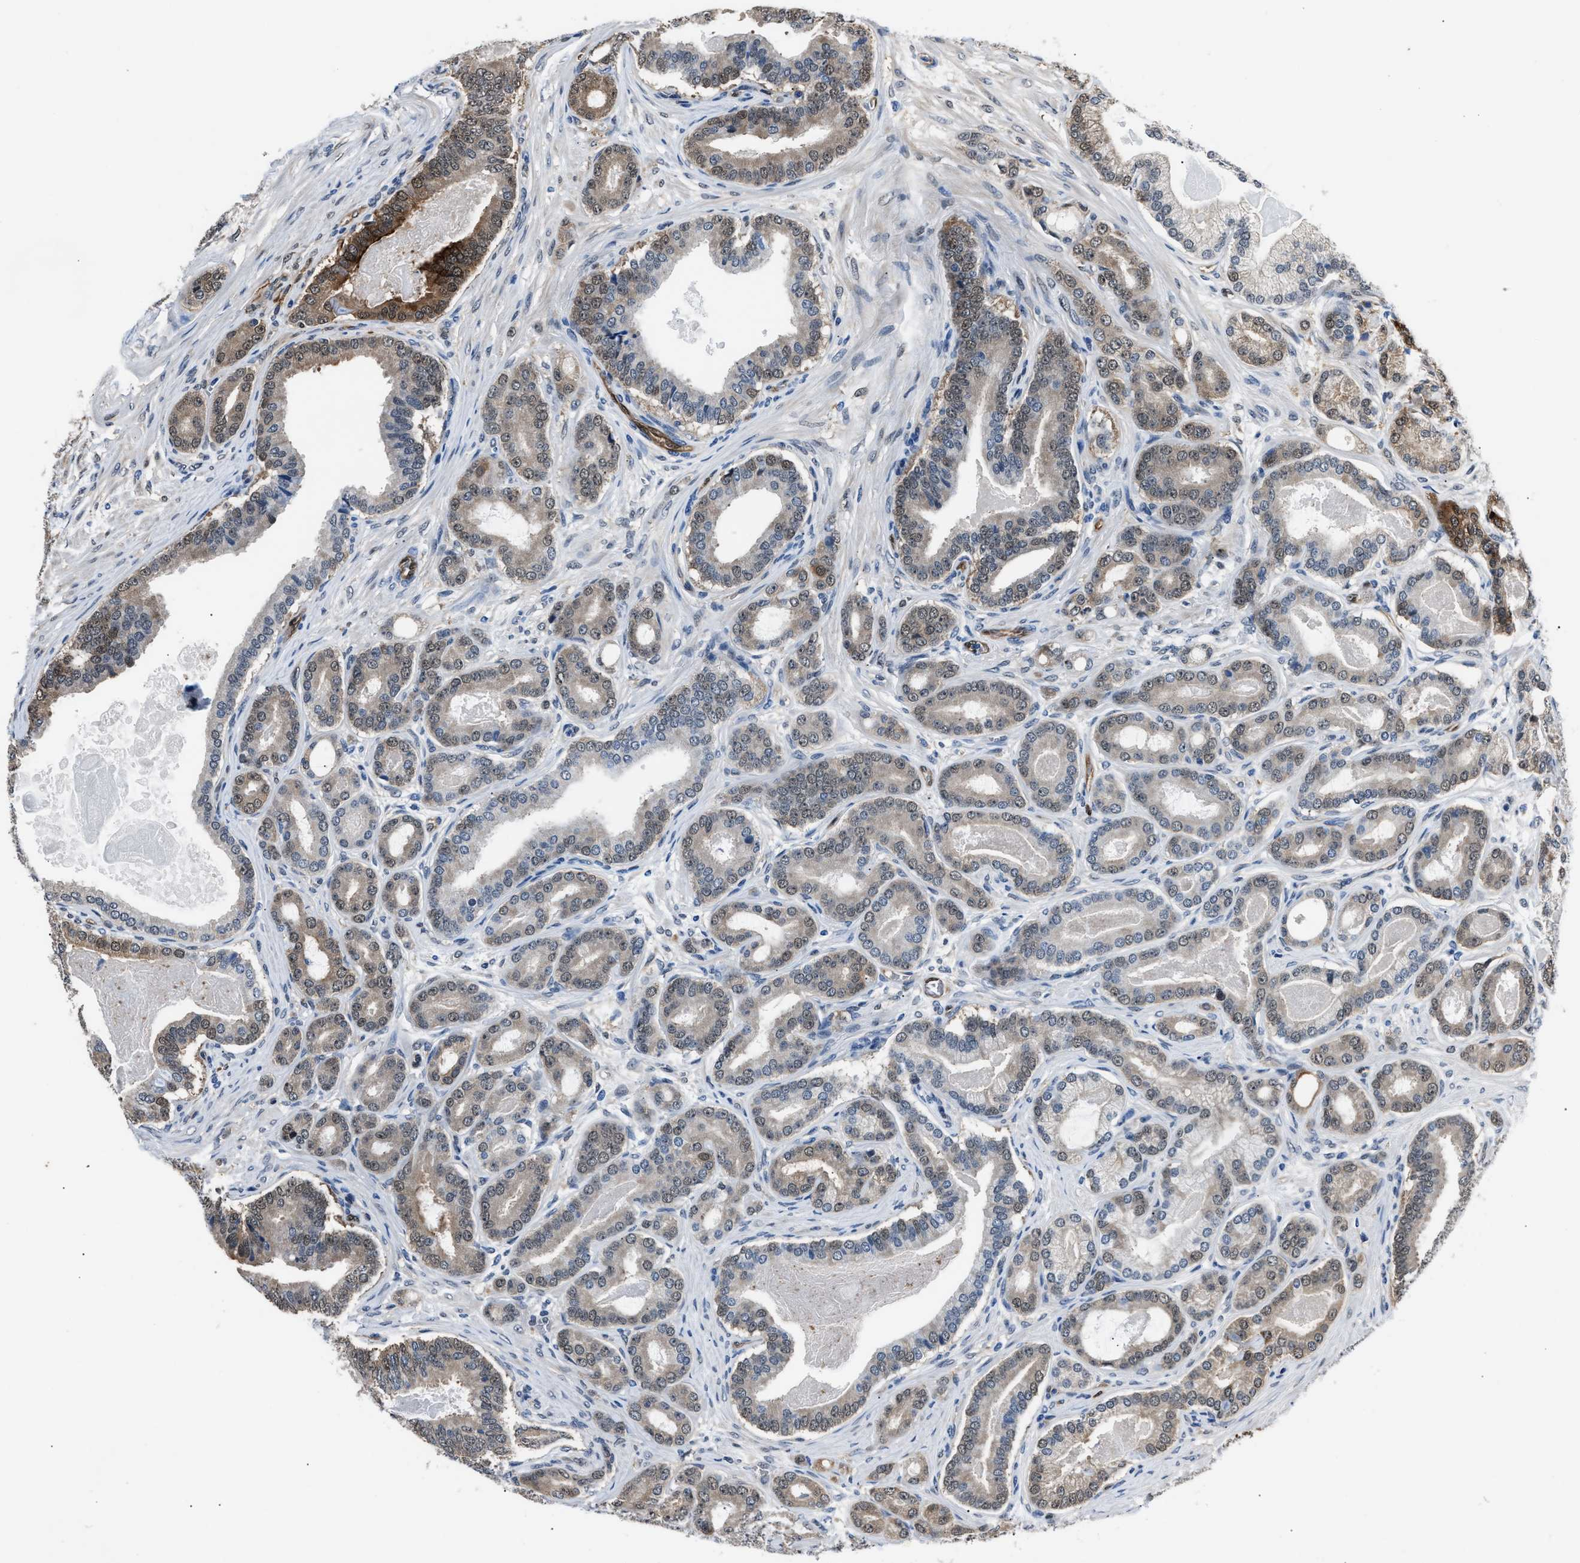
{"staining": {"intensity": "weak", "quantity": "25%-75%", "location": "cytoplasmic/membranous,nuclear"}, "tissue": "prostate cancer", "cell_type": "Tumor cells", "image_type": "cancer", "snomed": [{"axis": "morphology", "description": "Adenocarcinoma, High grade"}, {"axis": "topography", "description": "Prostate"}], "caption": "A low amount of weak cytoplasmic/membranous and nuclear positivity is seen in approximately 25%-75% of tumor cells in high-grade adenocarcinoma (prostate) tissue. The staining was performed using DAB (3,3'-diaminobenzidine) to visualize the protein expression in brown, while the nuclei were stained in blue with hematoxylin (Magnification: 20x).", "gene": "PPA1", "patient": {"sex": "male", "age": 60}}